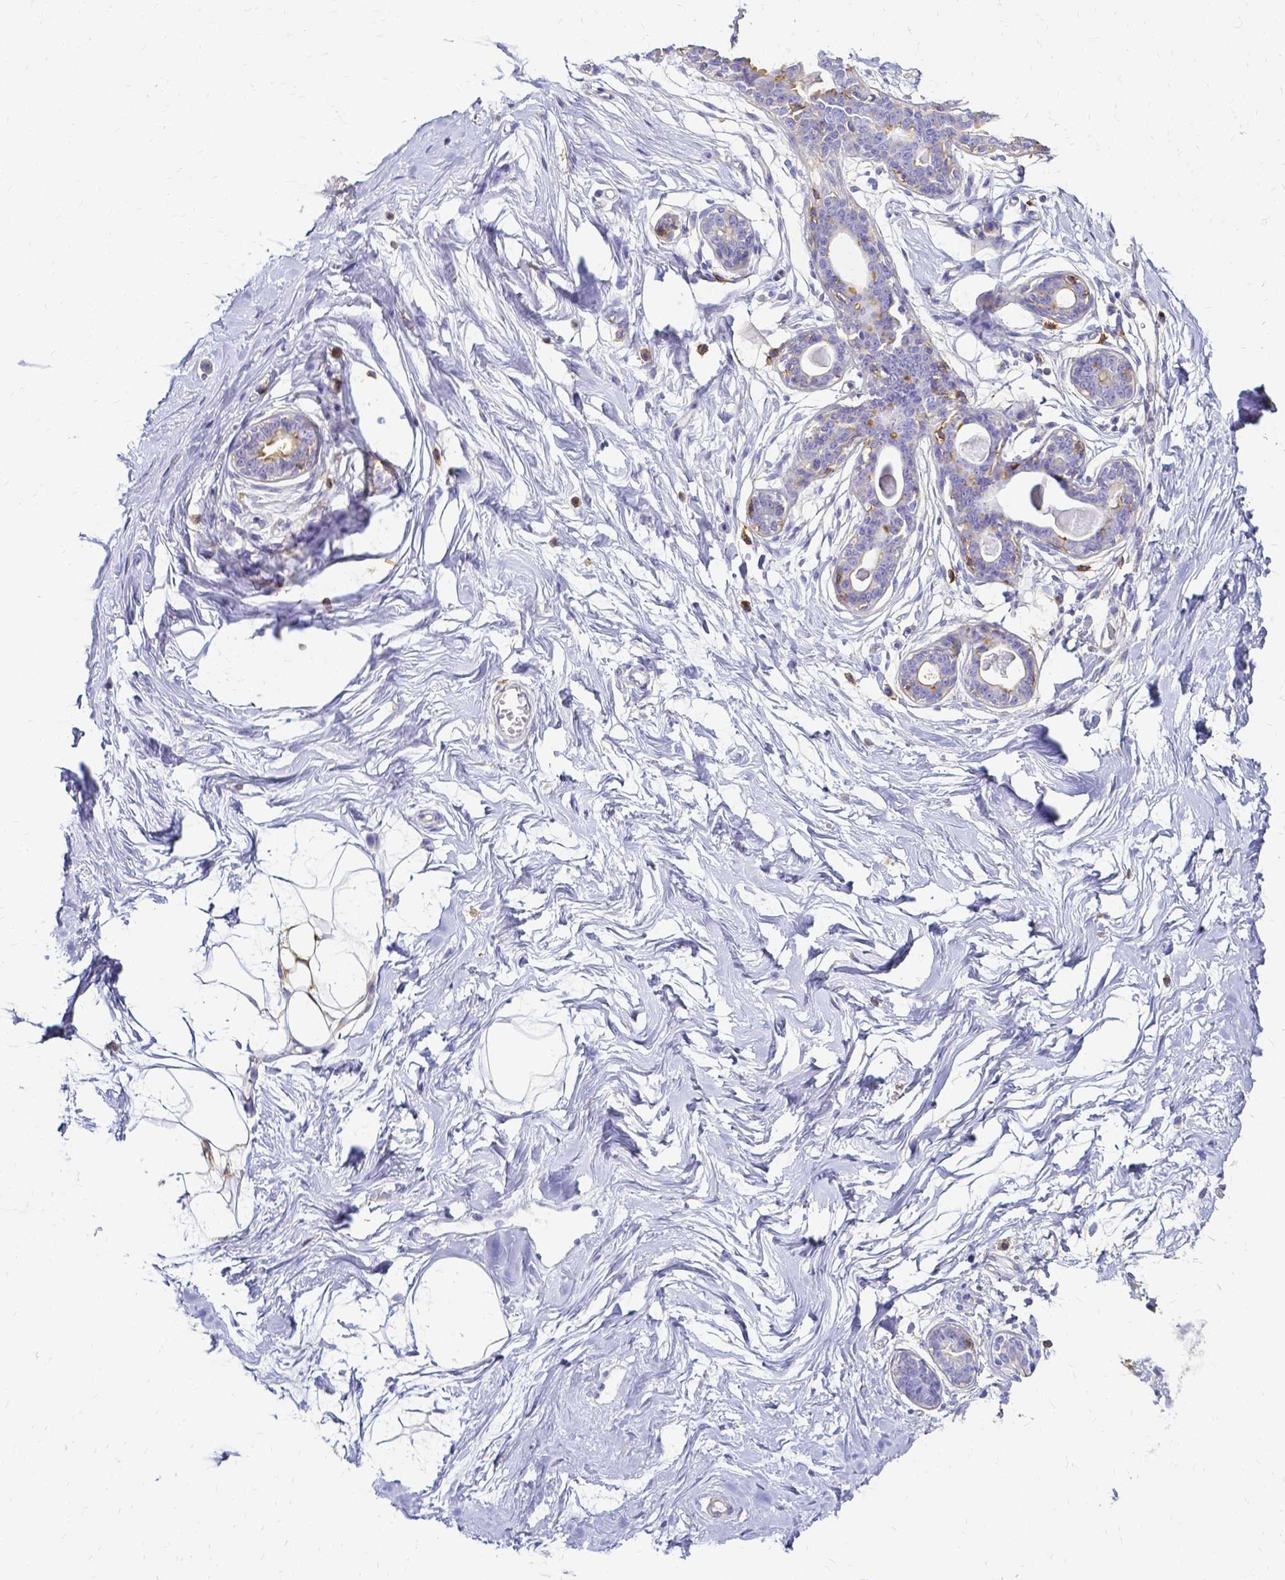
{"staining": {"intensity": "negative", "quantity": "none", "location": "none"}, "tissue": "breast", "cell_type": "Adipocytes", "image_type": "normal", "snomed": [{"axis": "morphology", "description": "Normal tissue, NOS"}, {"axis": "topography", "description": "Breast"}], "caption": "Breast was stained to show a protein in brown. There is no significant positivity in adipocytes. (Stains: DAB immunohistochemistry with hematoxylin counter stain, Microscopy: brightfield microscopy at high magnification).", "gene": "HSPA12A", "patient": {"sex": "female", "age": 45}}